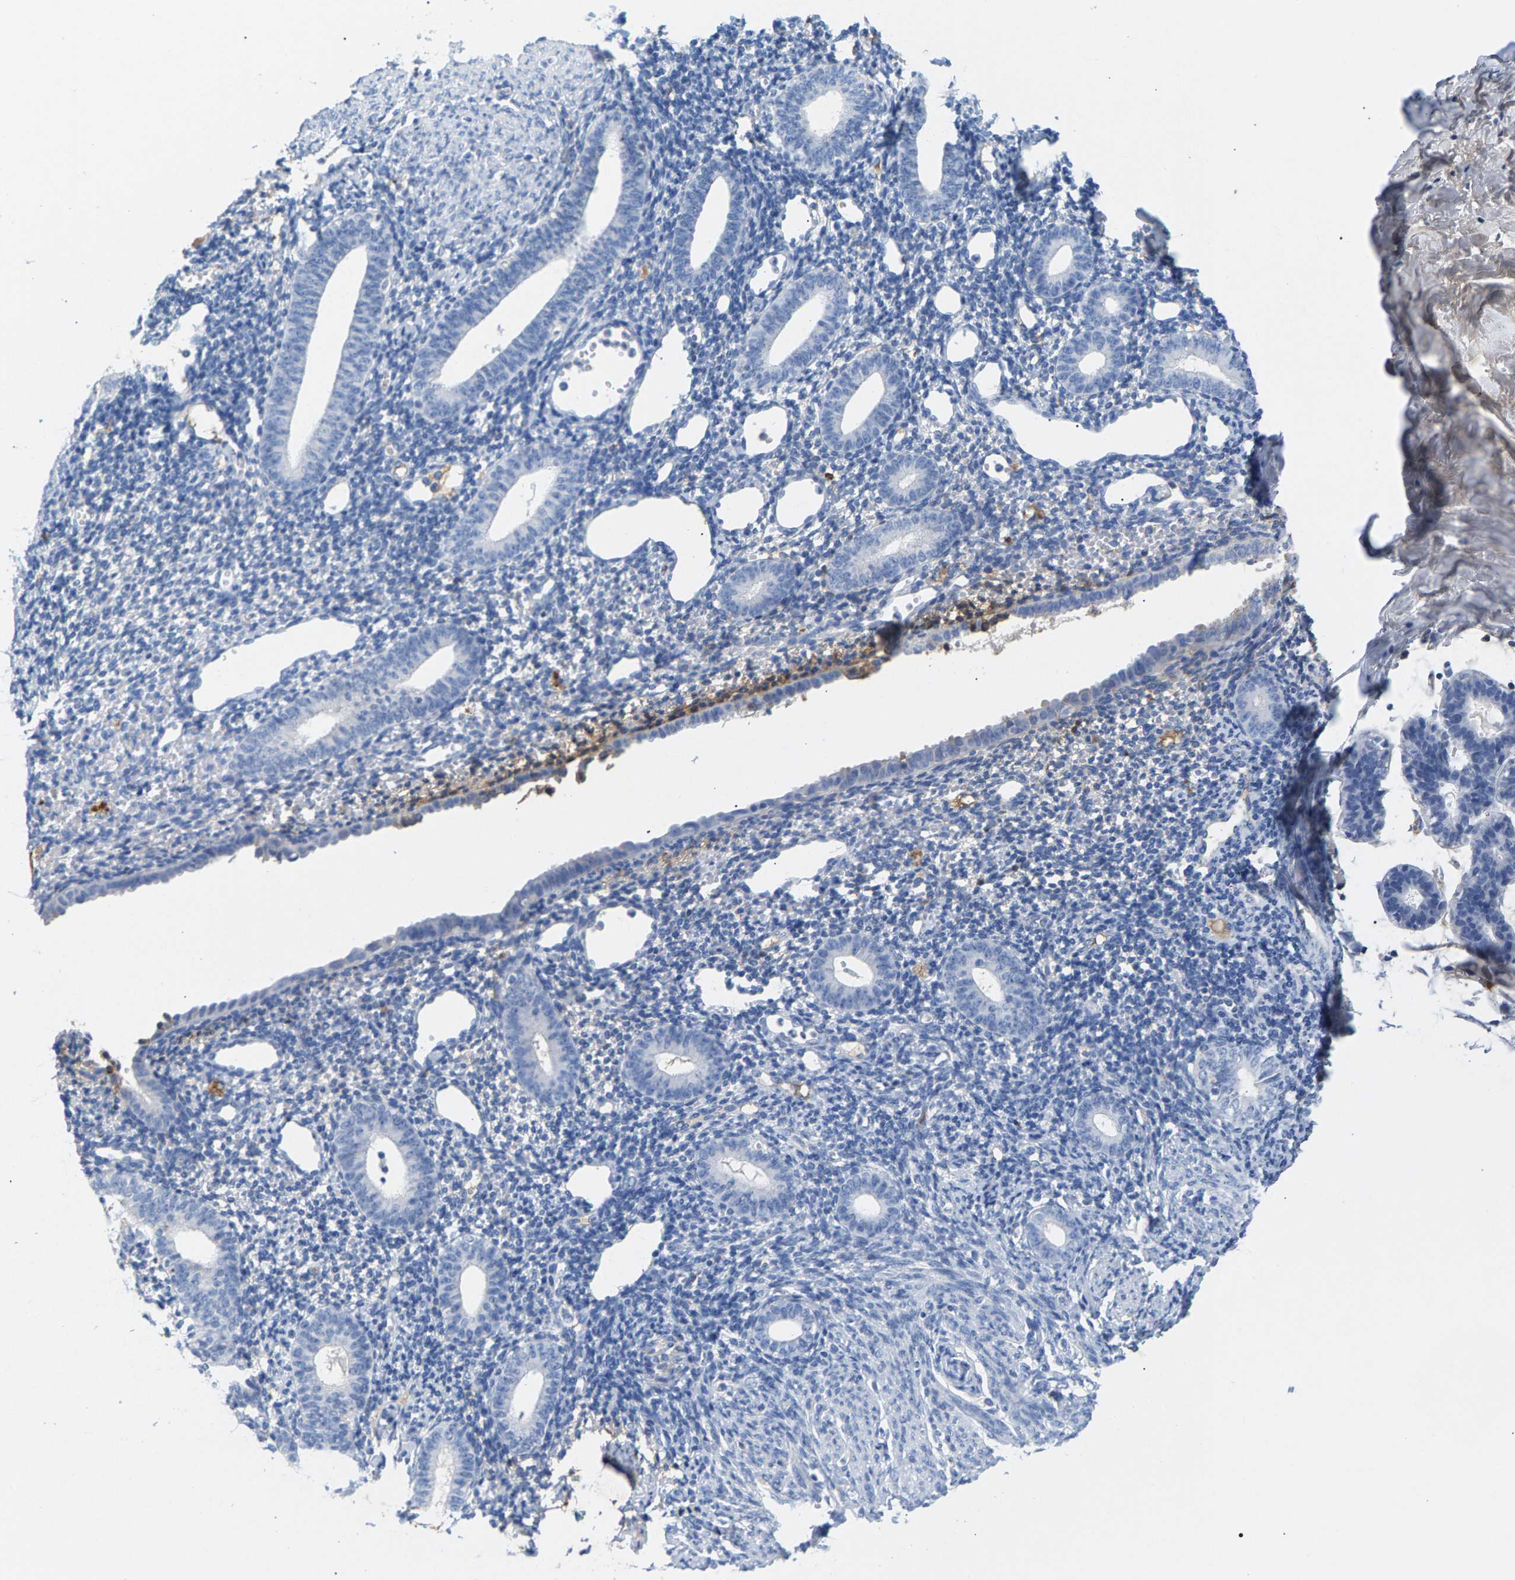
{"staining": {"intensity": "negative", "quantity": "none", "location": "none"}, "tissue": "endometrium", "cell_type": "Cells in endometrial stroma", "image_type": "normal", "snomed": [{"axis": "morphology", "description": "Normal tissue, NOS"}, {"axis": "topography", "description": "Endometrium"}], "caption": "DAB immunohistochemical staining of unremarkable human endometrium shows no significant expression in cells in endometrial stroma.", "gene": "APOH", "patient": {"sex": "female", "age": 50}}